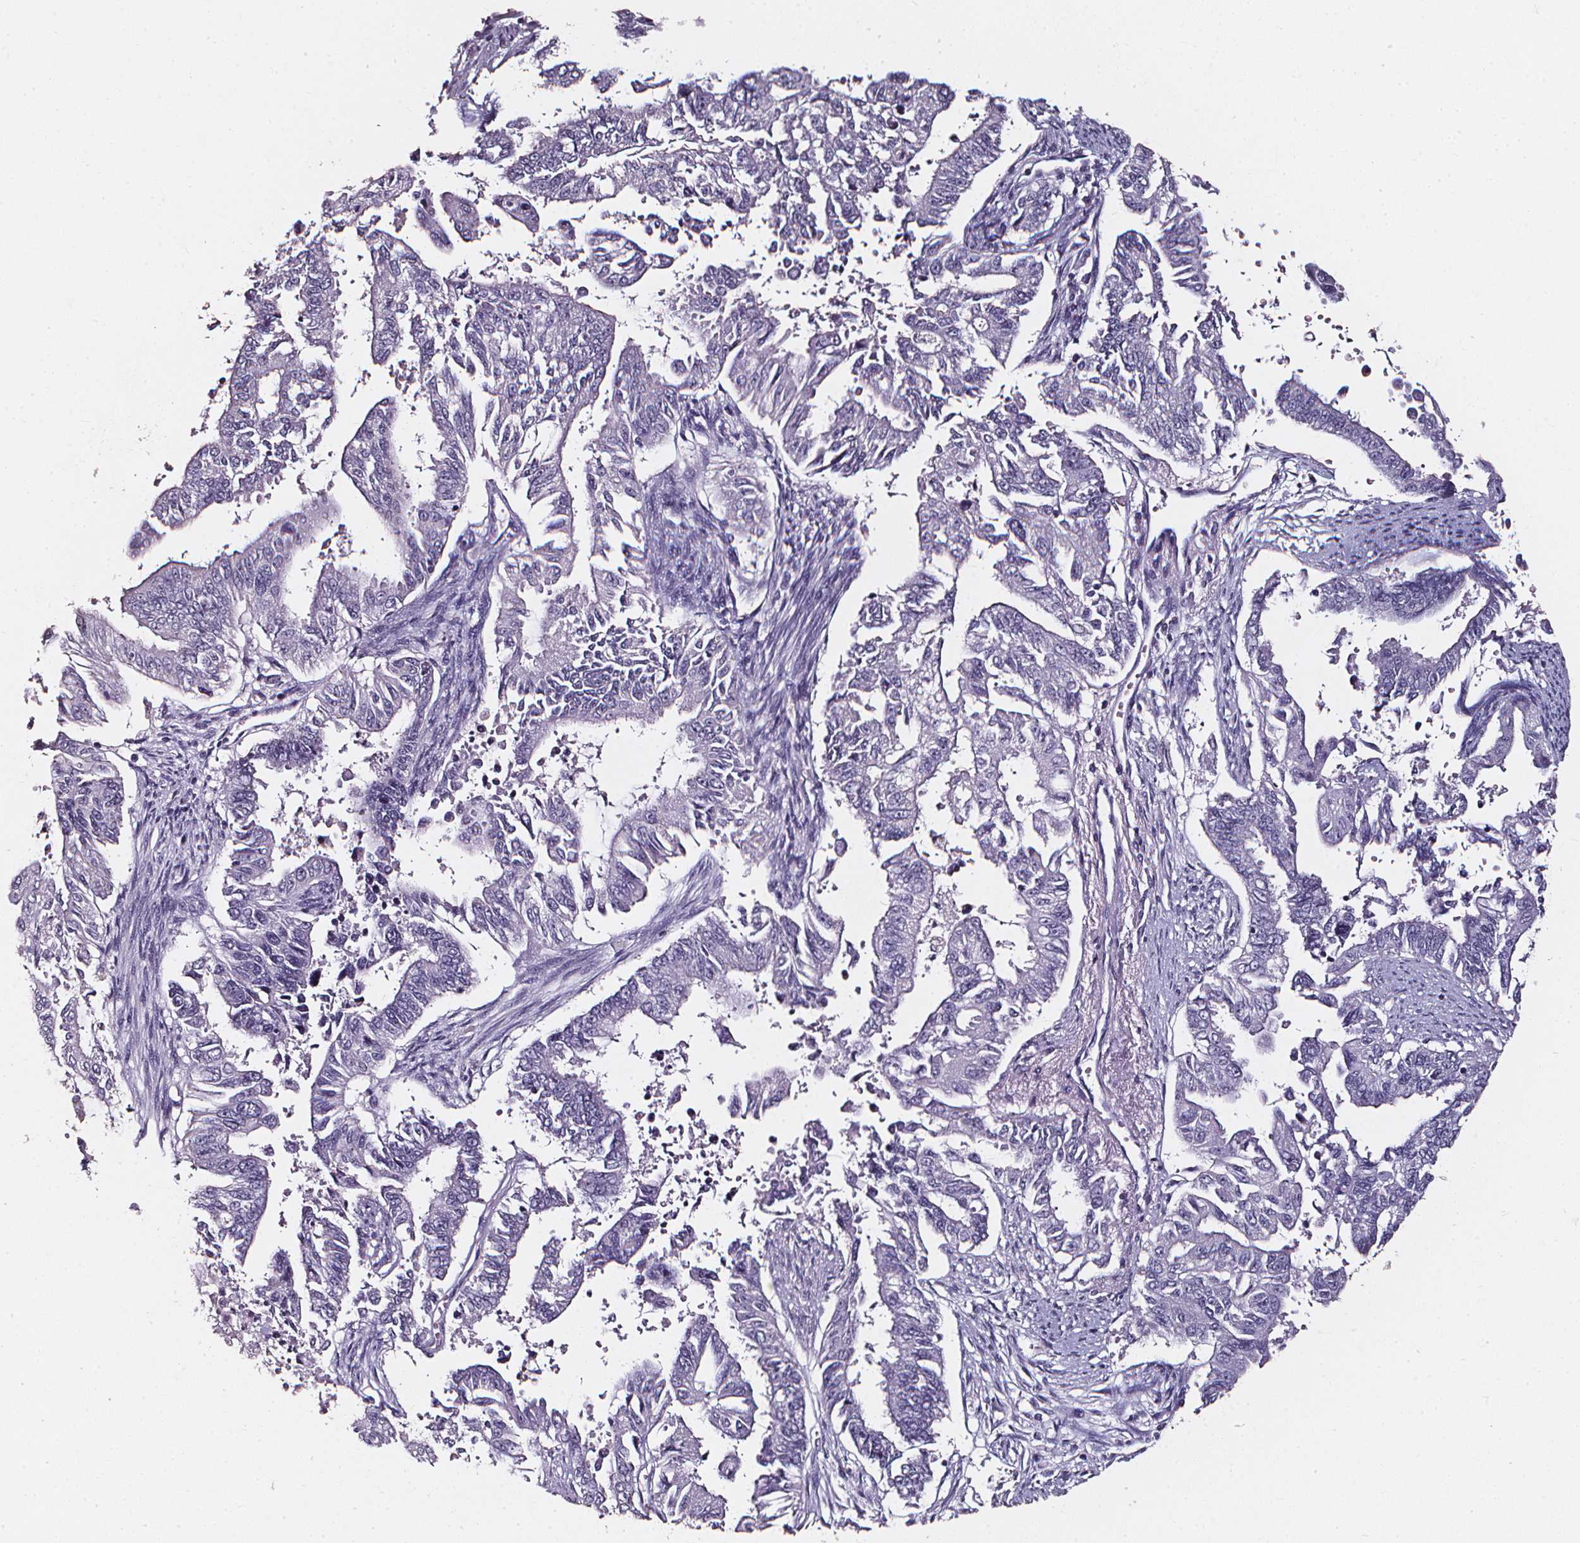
{"staining": {"intensity": "negative", "quantity": "none", "location": "none"}, "tissue": "endometrial cancer", "cell_type": "Tumor cells", "image_type": "cancer", "snomed": [{"axis": "morphology", "description": "Adenocarcinoma, NOS"}, {"axis": "topography", "description": "Uterus"}], "caption": "Immunohistochemistry (IHC) histopathology image of neoplastic tissue: human adenocarcinoma (endometrial) stained with DAB (3,3'-diaminobenzidine) demonstrates no significant protein expression in tumor cells. The staining was performed using DAB to visualize the protein expression in brown, while the nuclei were stained in blue with hematoxylin (Magnification: 20x).", "gene": "DEFA5", "patient": {"sex": "female", "age": 59}}